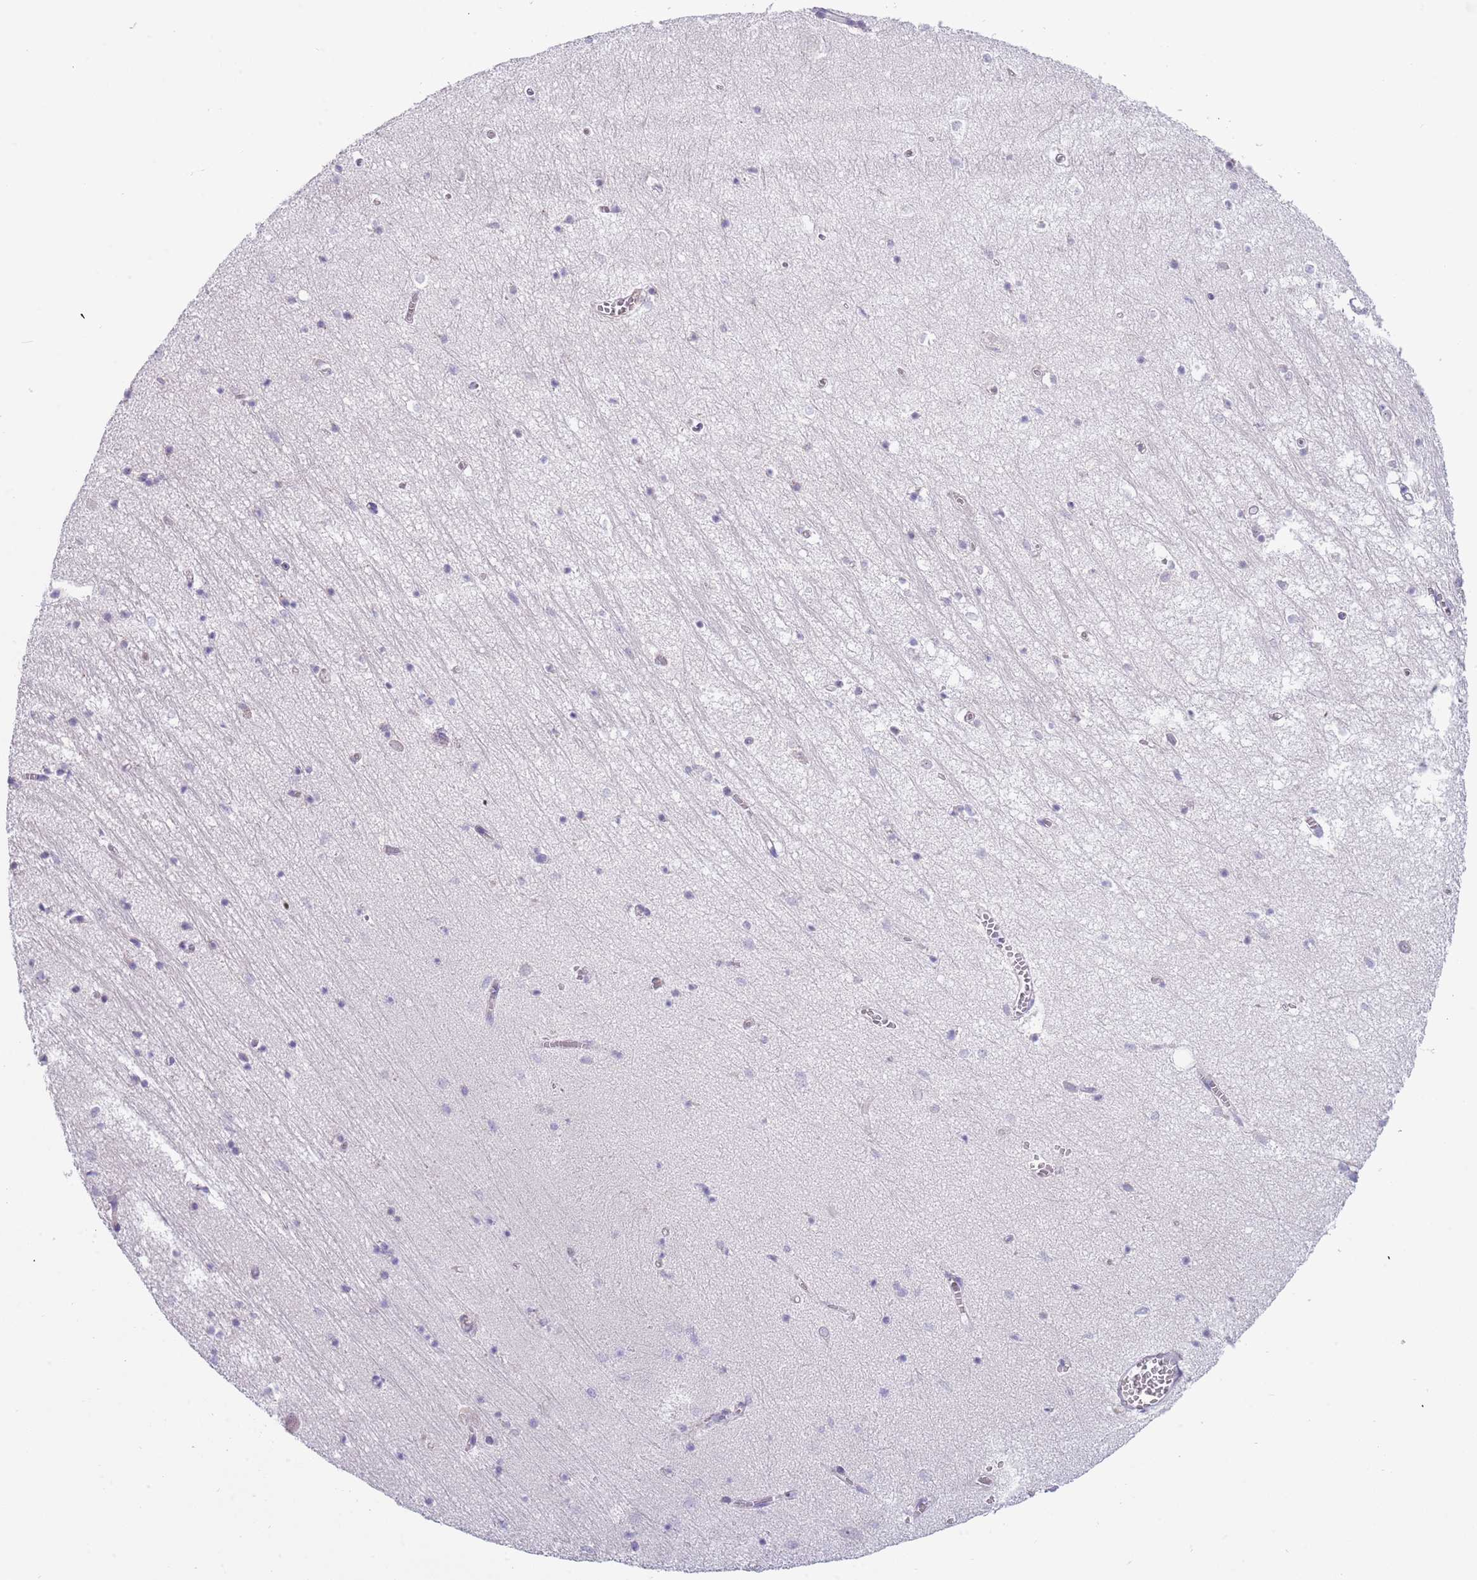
{"staining": {"intensity": "negative", "quantity": "none", "location": "none"}, "tissue": "hippocampus", "cell_type": "Glial cells", "image_type": "normal", "snomed": [{"axis": "morphology", "description": "Normal tissue, NOS"}, {"axis": "topography", "description": "Hippocampus"}], "caption": "Micrograph shows no protein expression in glial cells of unremarkable hippocampus.", "gene": "TNRC6C", "patient": {"sex": "female", "age": 64}}